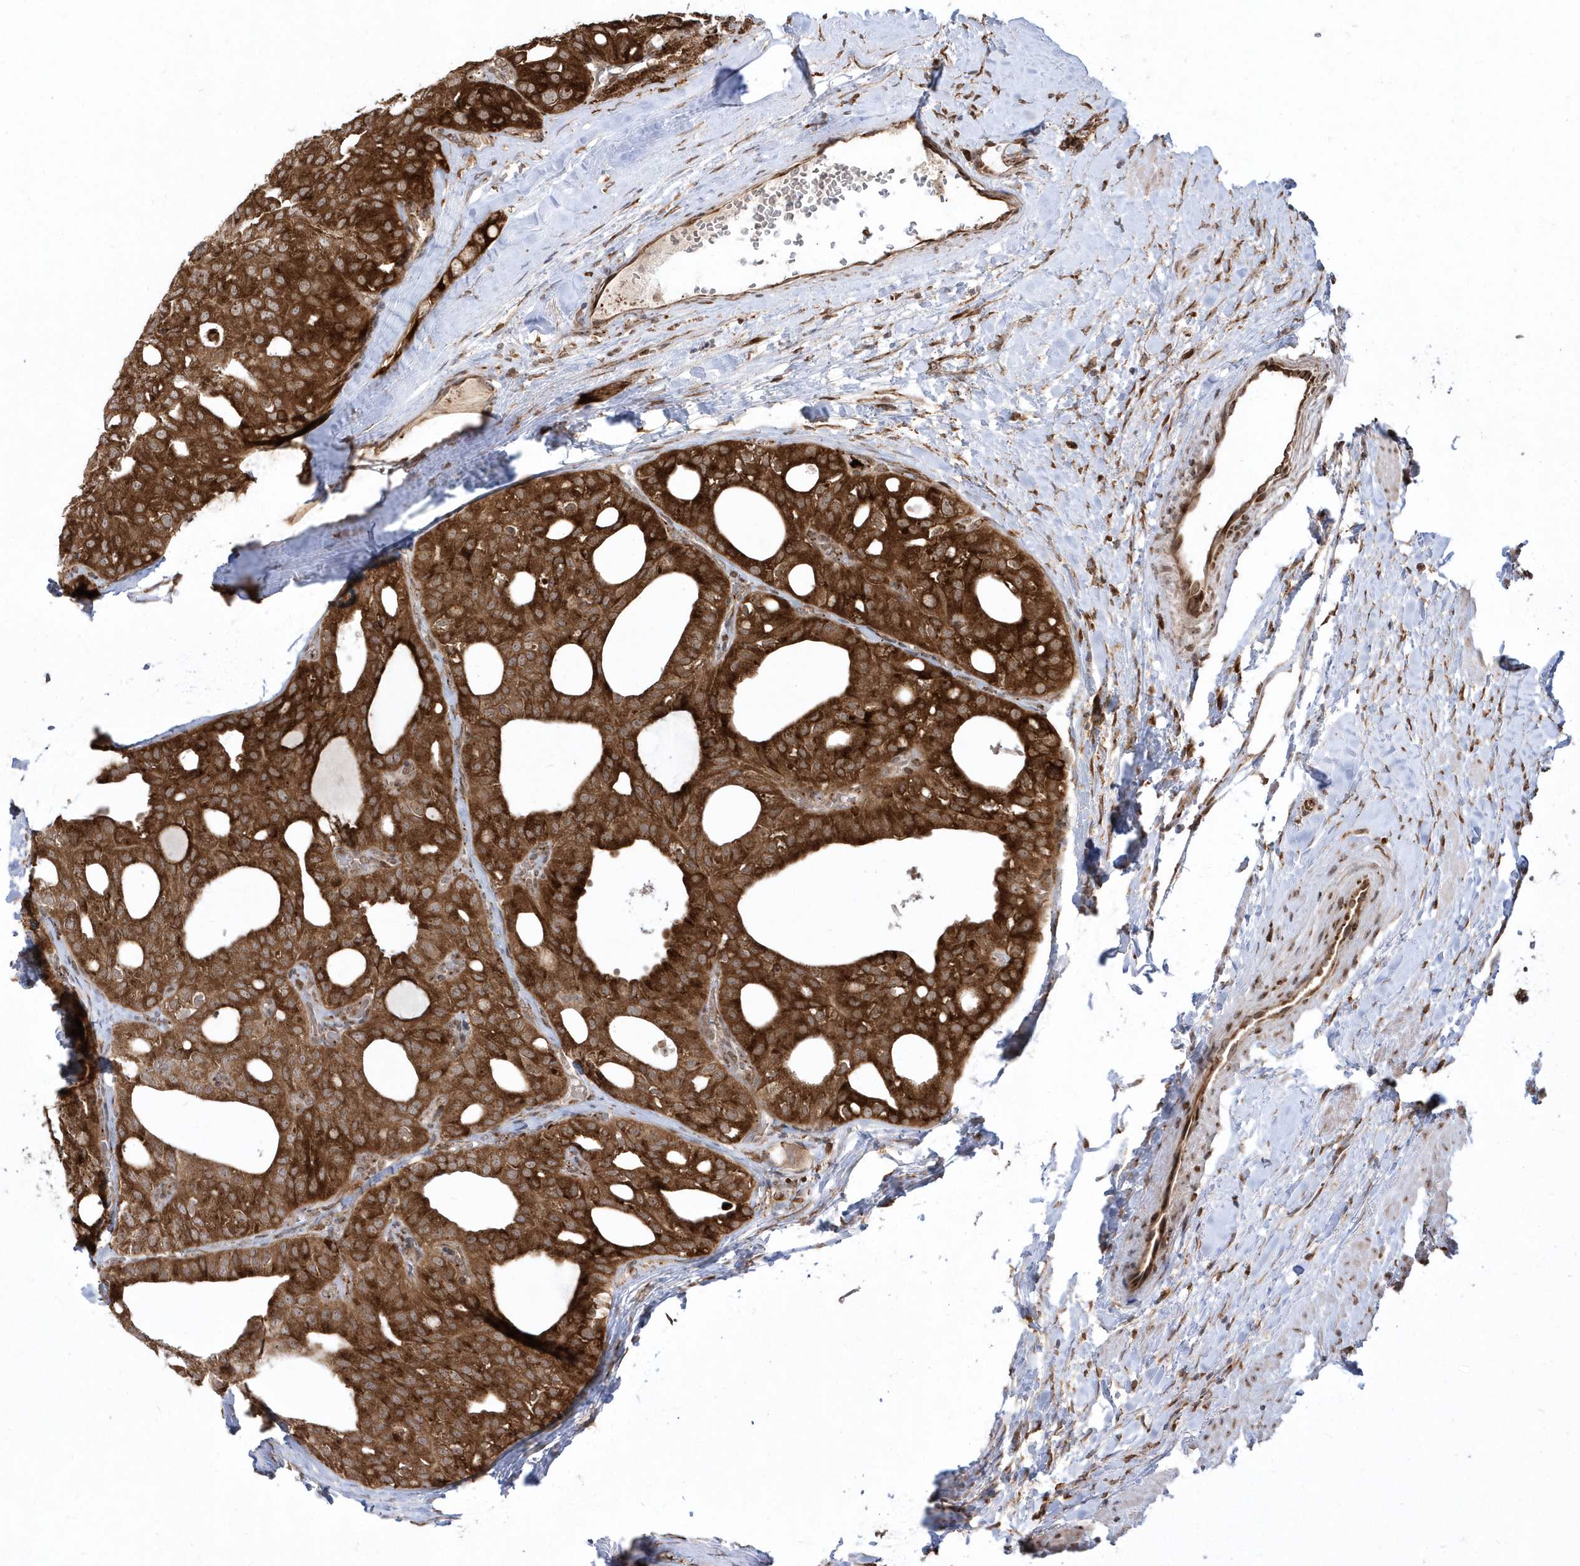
{"staining": {"intensity": "strong", "quantity": ">75%", "location": "cytoplasmic/membranous"}, "tissue": "thyroid cancer", "cell_type": "Tumor cells", "image_type": "cancer", "snomed": [{"axis": "morphology", "description": "Follicular adenoma carcinoma, NOS"}, {"axis": "topography", "description": "Thyroid gland"}], "caption": "Human follicular adenoma carcinoma (thyroid) stained with a brown dye shows strong cytoplasmic/membranous positive staining in approximately >75% of tumor cells.", "gene": "EPC2", "patient": {"sex": "male", "age": 75}}